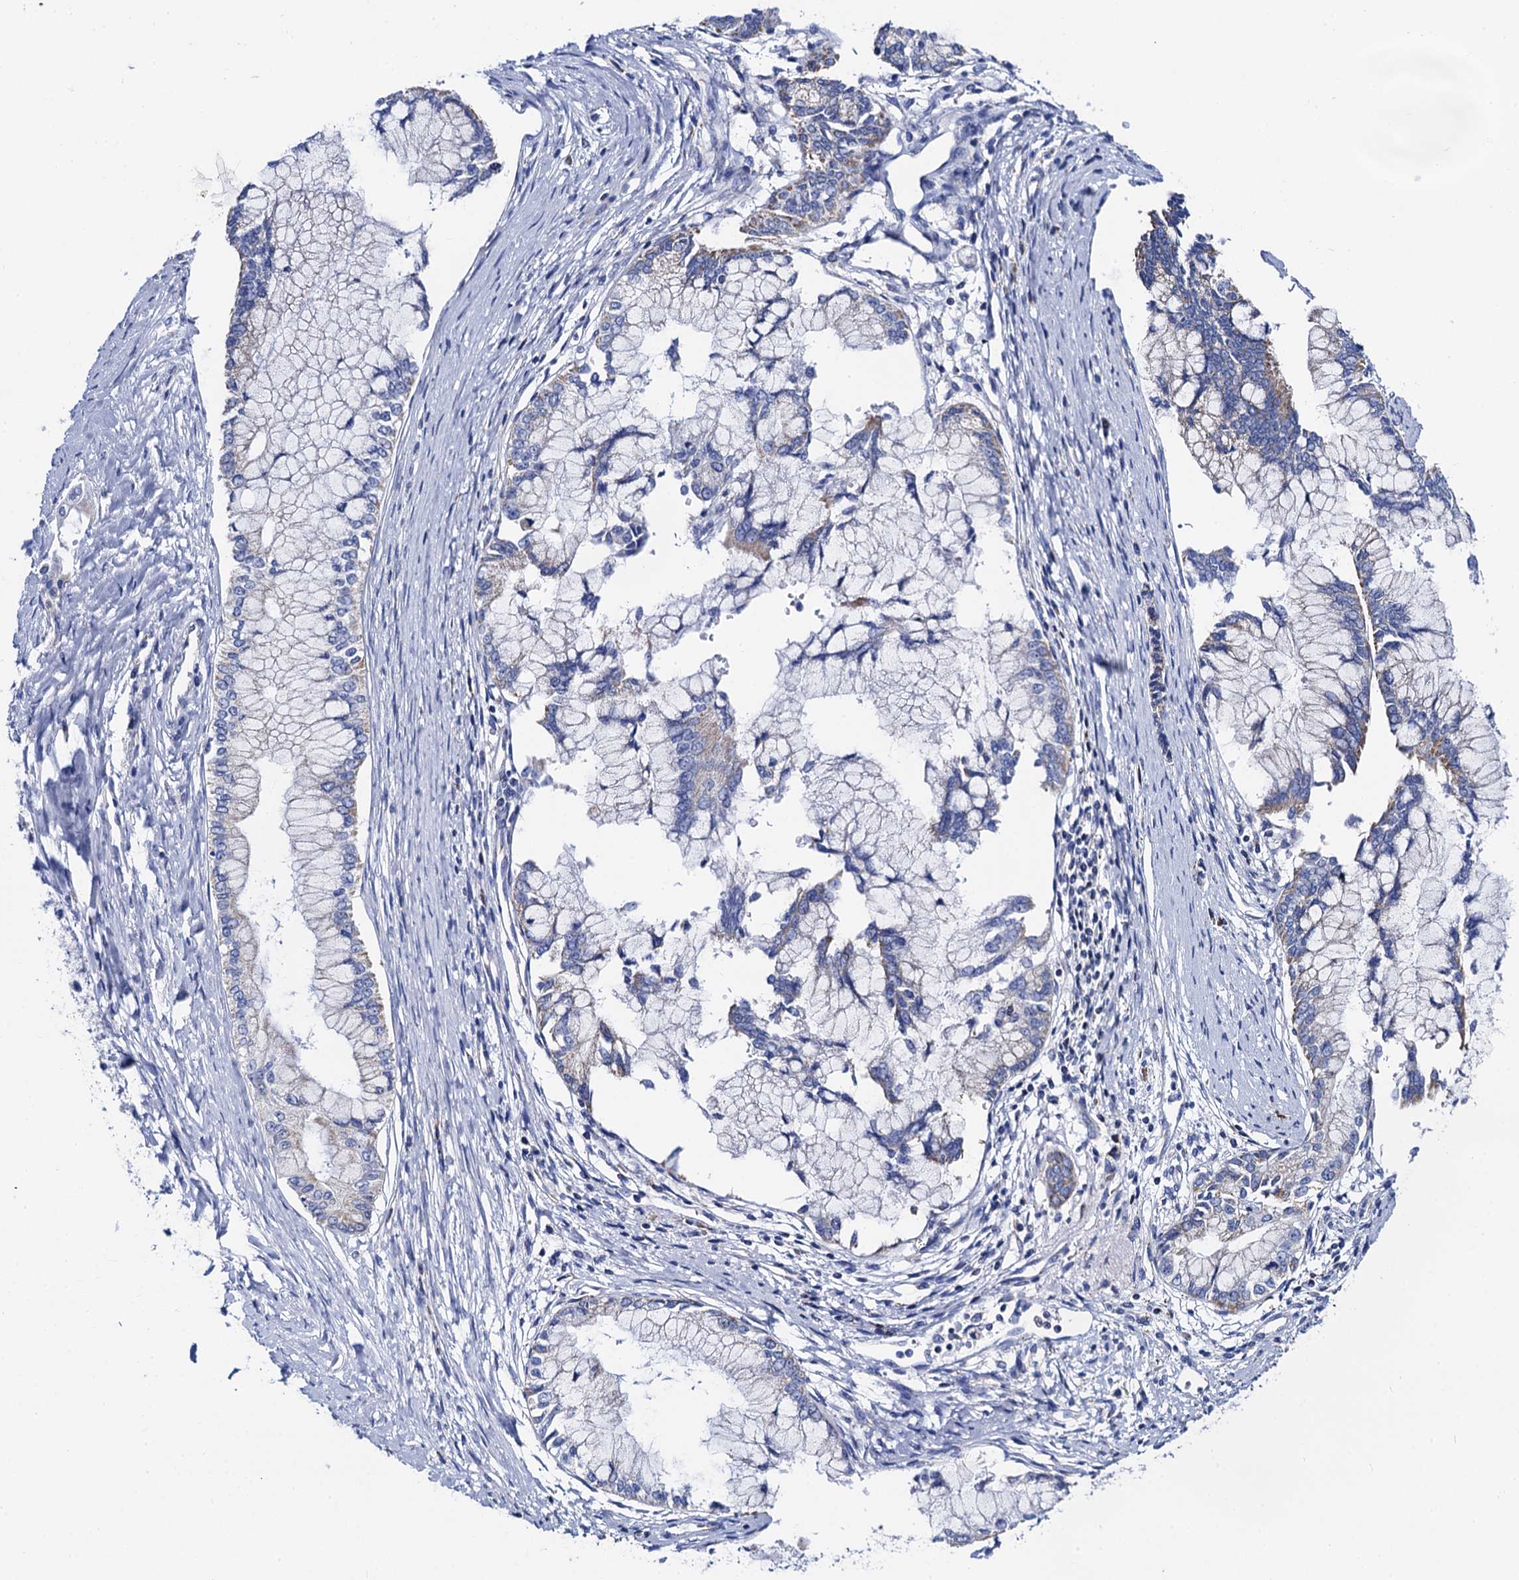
{"staining": {"intensity": "moderate", "quantity": "<25%", "location": "cytoplasmic/membranous"}, "tissue": "pancreatic cancer", "cell_type": "Tumor cells", "image_type": "cancer", "snomed": [{"axis": "morphology", "description": "Adenocarcinoma, NOS"}, {"axis": "topography", "description": "Pancreas"}], "caption": "This micrograph displays IHC staining of human pancreatic cancer (adenocarcinoma), with low moderate cytoplasmic/membranous staining in about <25% of tumor cells.", "gene": "ACADSB", "patient": {"sex": "male", "age": 46}}